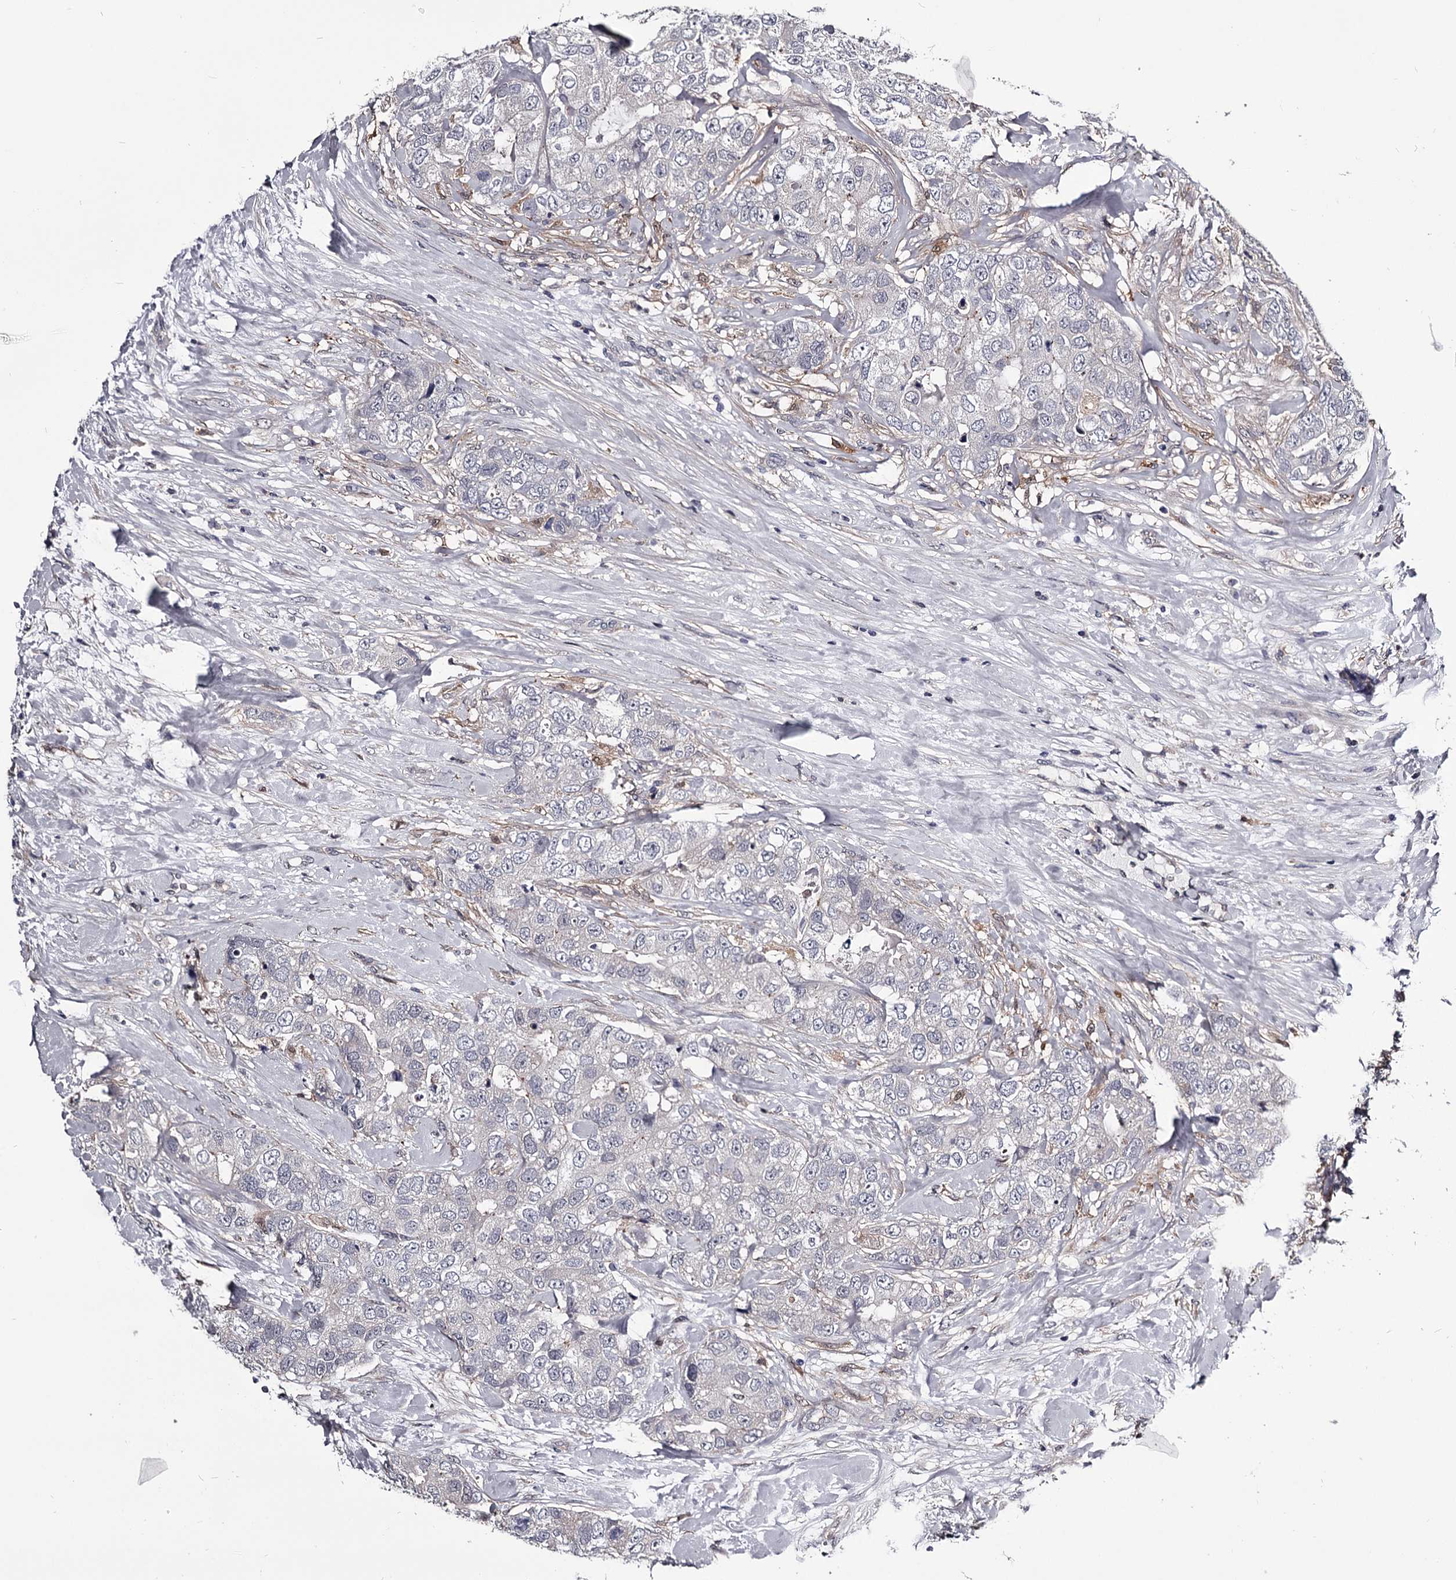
{"staining": {"intensity": "negative", "quantity": "none", "location": "none"}, "tissue": "breast cancer", "cell_type": "Tumor cells", "image_type": "cancer", "snomed": [{"axis": "morphology", "description": "Duct carcinoma"}, {"axis": "topography", "description": "Breast"}], "caption": "The image demonstrates no significant staining in tumor cells of invasive ductal carcinoma (breast).", "gene": "GSTO1", "patient": {"sex": "female", "age": 62}}